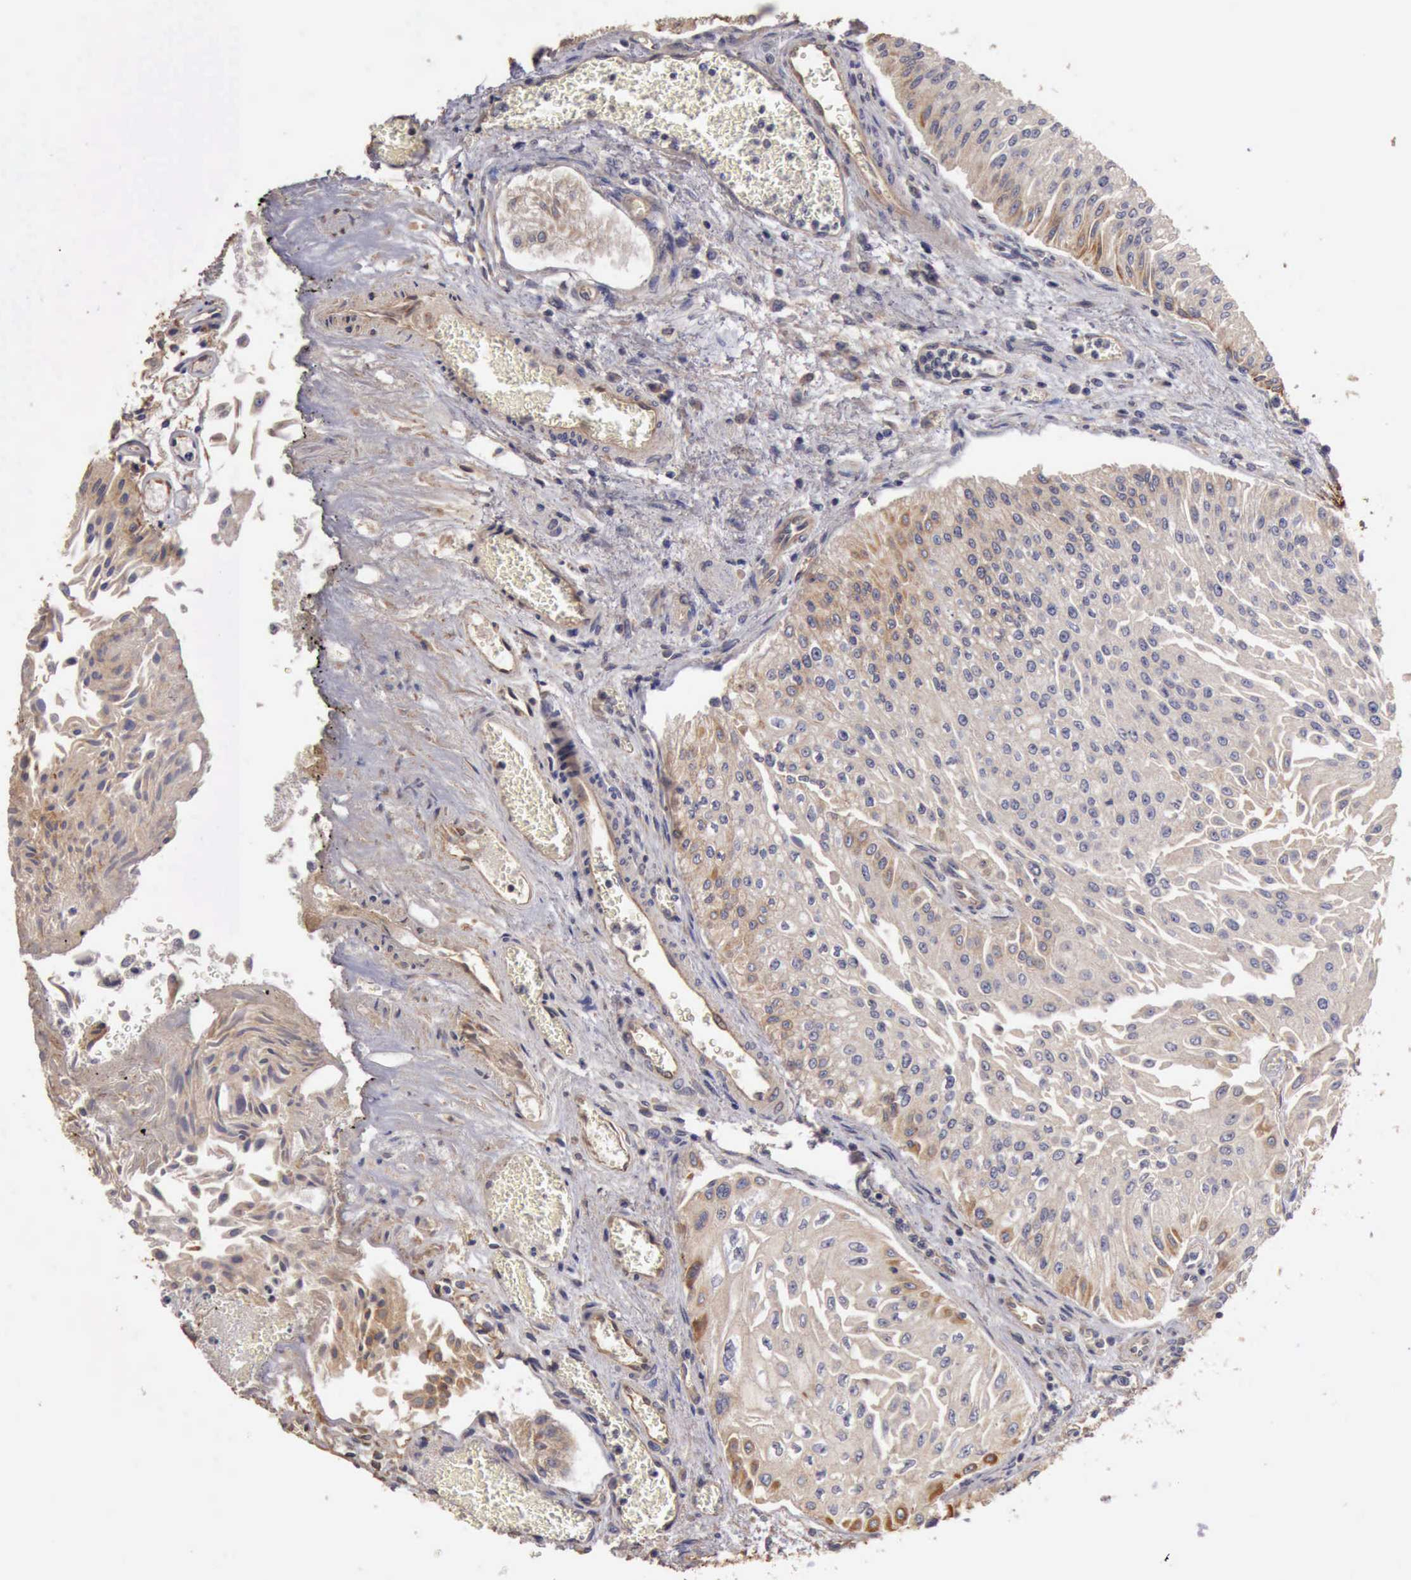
{"staining": {"intensity": "negative", "quantity": "none", "location": "none"}, "tissue": "urothelial cancer", "cell_type": "Tumor cells", "image_type": "cancer", "snomed": [{"axis": "morphology", "description": "Urothelial carcinoma, Low grade"}, {"axis": "topography", "description": "Urinary bladder"}], "caption": "Tumor cells are negative for protein expression in human urothelial cancer.", "gene": "BMX", "patient": {"sex": "male", "age": 86}}